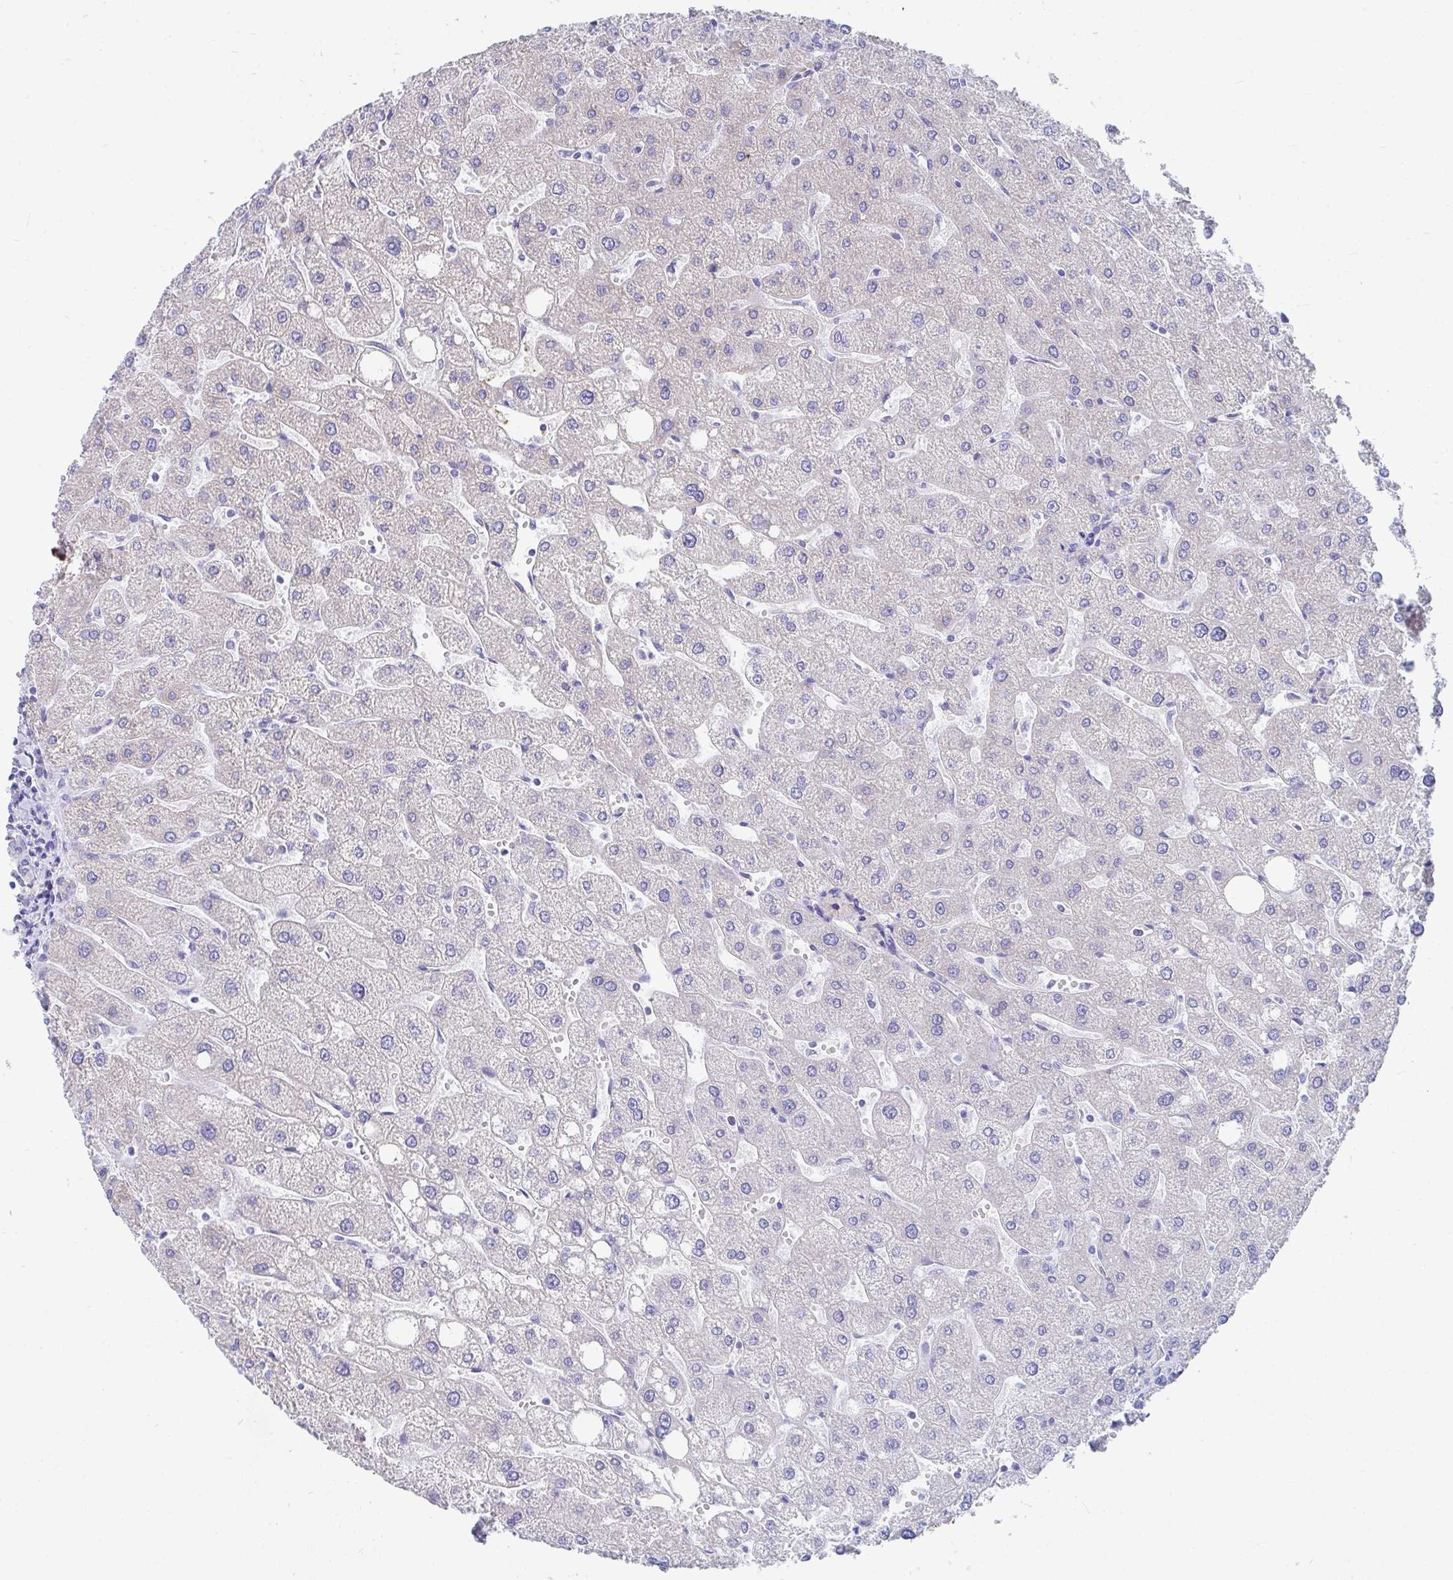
{"staining": {"intensity": "negative", "quantity": "none", "location": "none"}, "tissue": "liver", "cell_type": "Cholangiocytes", "image_type": "normal", "snomed": [{"axis": "morphology", "description": "Normal tissue, NOS"}, {"axis": "topography", "description": "Liver"}], "caption": "Immunohistochemistry photomicrograph of unremarkable human liver stained for a protein (brown), which demonstrates no staining in cholangiocytes. The staining is performed using DAB (3,3'-diaminobenzidine) brown chromogen with nuclei counter-stained in using hematoxylin.", "gene": "PC", "patient": {"sex": "male", "age": 67}}